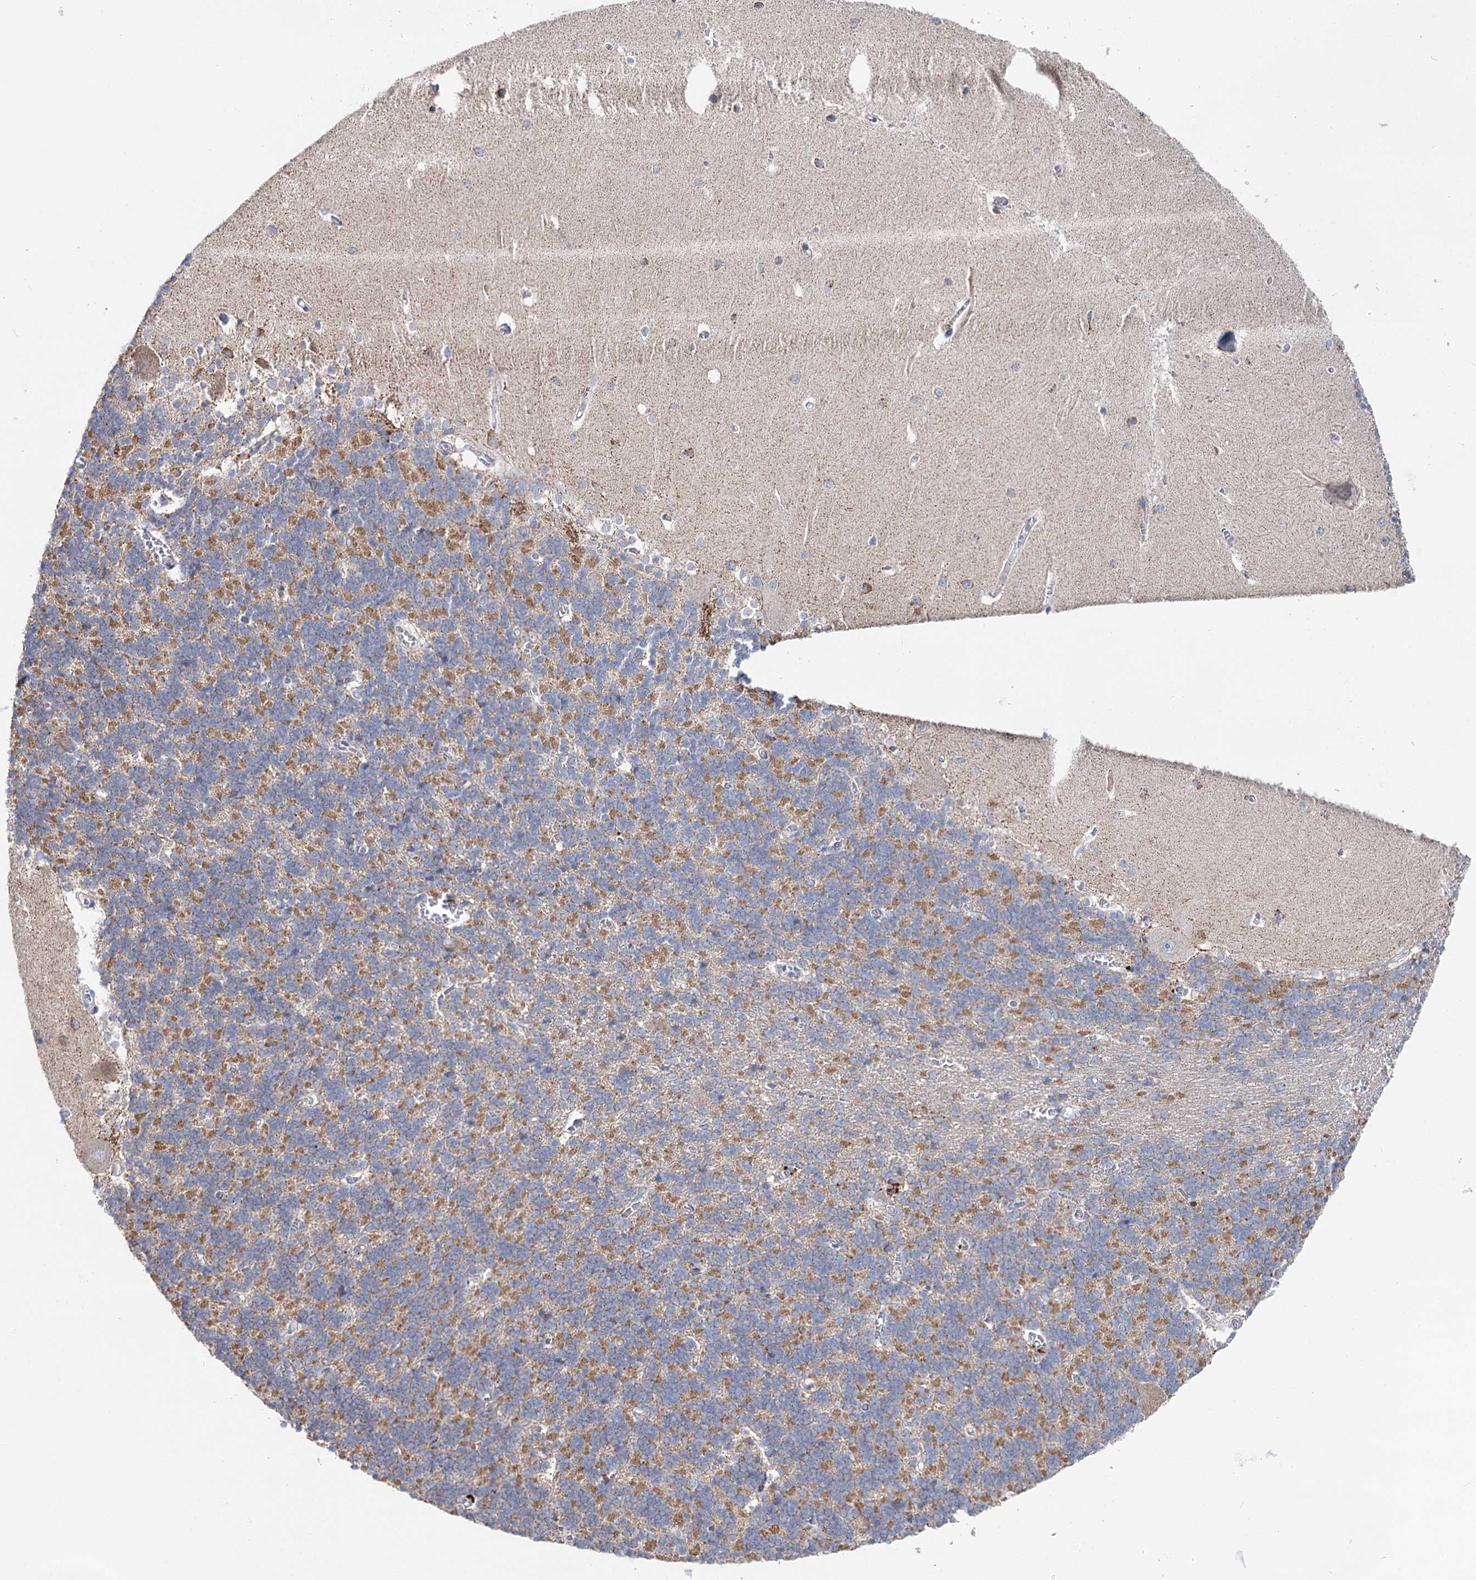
{"staining": {"intensity": "moderate", "quantity": "25%-75%", "location": "cytoplasmic/membranous"}, "tissue": "cerebellum", "cell_type": "Cells in granular layer", "image_type": "normal", "snomed": [{"axis": "morphology", "description": "Normal tissue, NOS"}, {"axis": "topography", "description": "Cerebellum"}], "caption": "Immunohistochemical staining of unremarkable human cerebellum reveals 25%-75% levels of moderate cytoplasmic/membranous protein expression in approximately 25%-75% of cells in granular layer. The staining was performed using DAB, with brown indicating positive protein expression. Nuclei are stained blue with hematoxylin.", "gene": "PTGR1", "patient": {"sex": "male", "age": 37}}